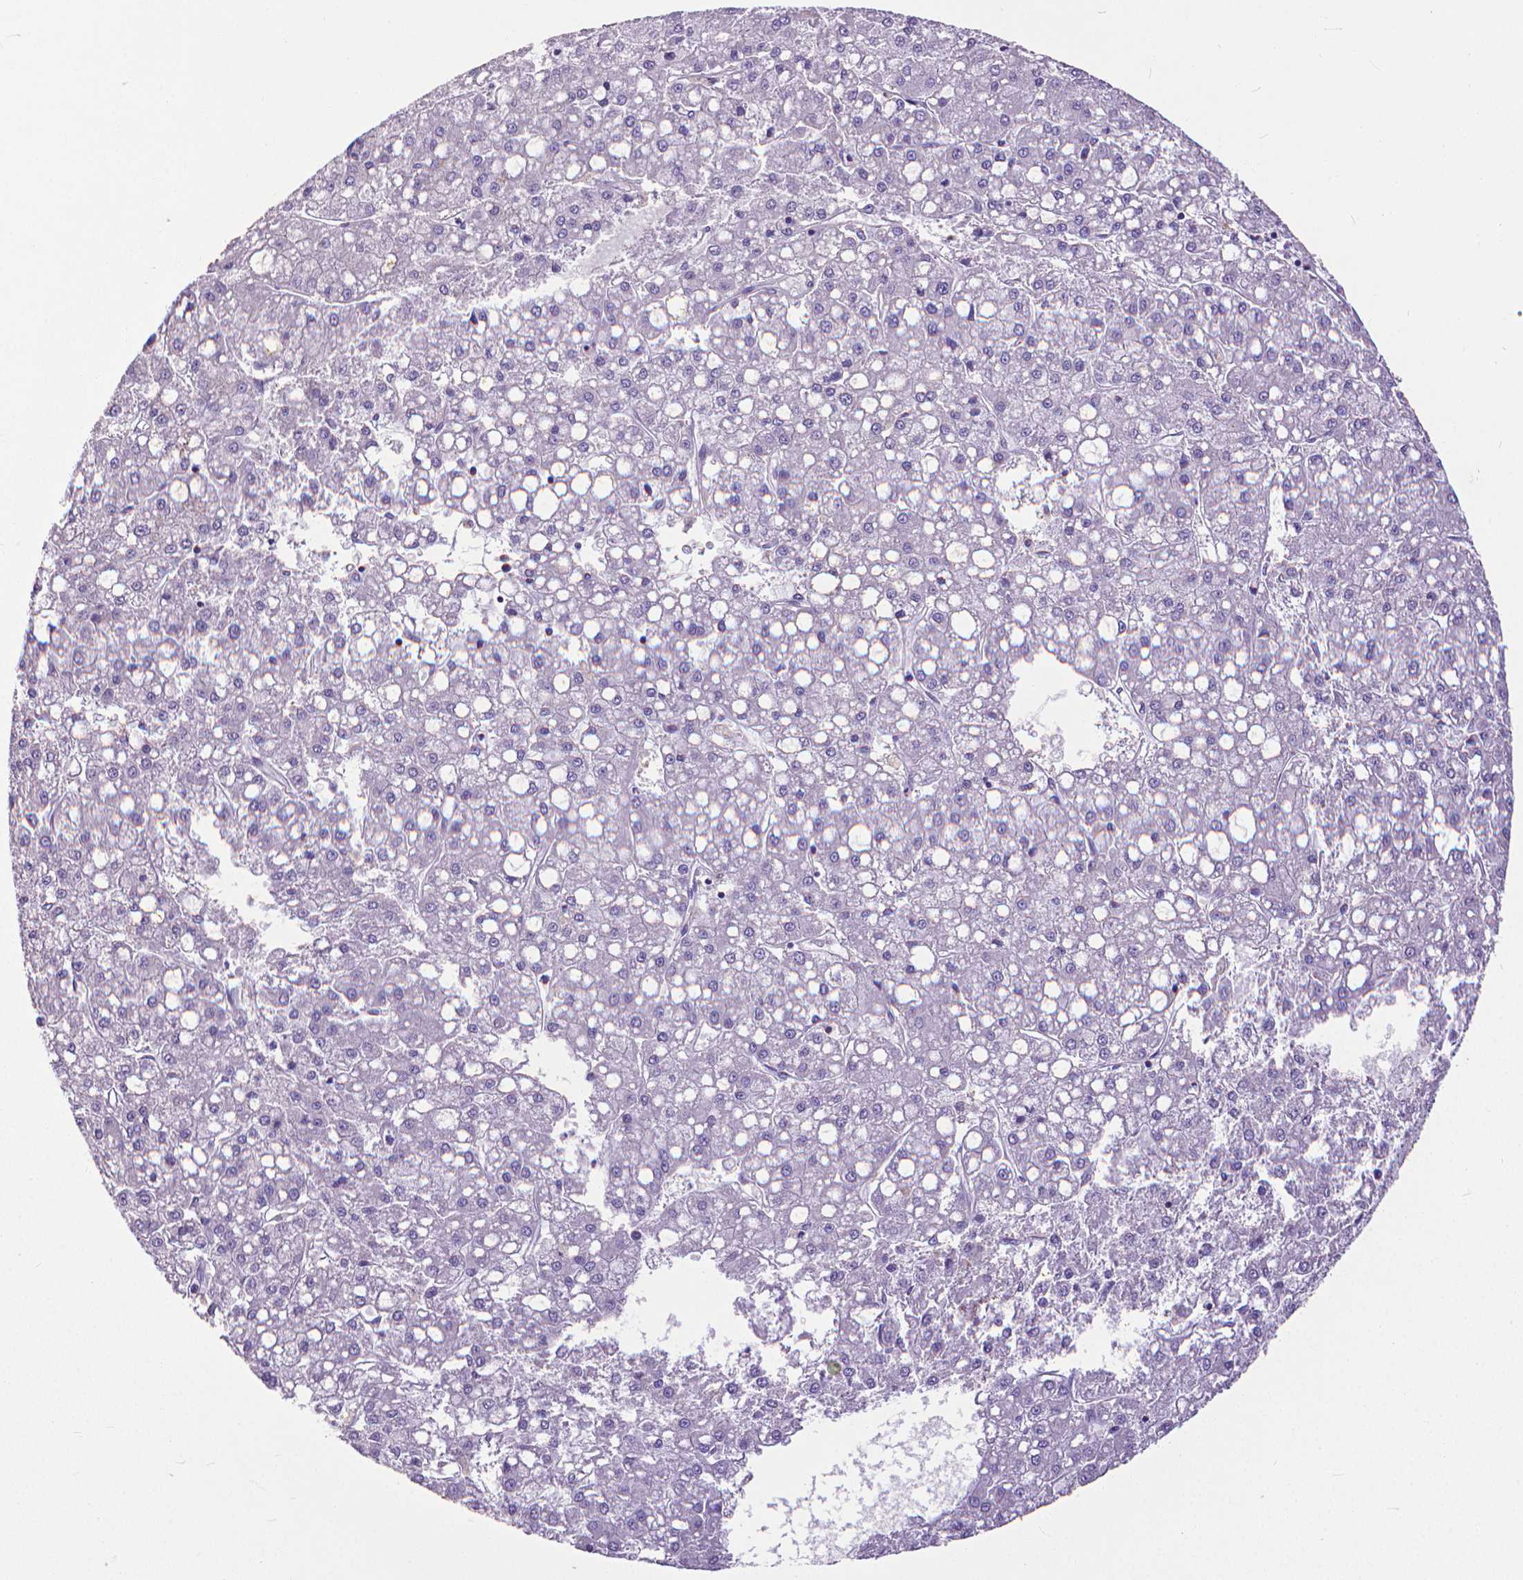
{"staining": {"intensity": "negative", "quantity": "none", "location": "none"}, "tissue": "liver cancer", "cell_type": "Tumor cells", "image_type": "cancer", "snomed": [{"axis": "morphology", "description": "Carcinoma, Hepatocellular, NOS"}, {"axis": "topography", "description": "Liver"}], "caption": "An IHC histopathology image of liver hepatocellular carcinoma is shown. There is no staining in tumor cells of liver hepatocellular carcinoma.", "gene": "CD4", "patient": {"sex": "male", "age": 67}}